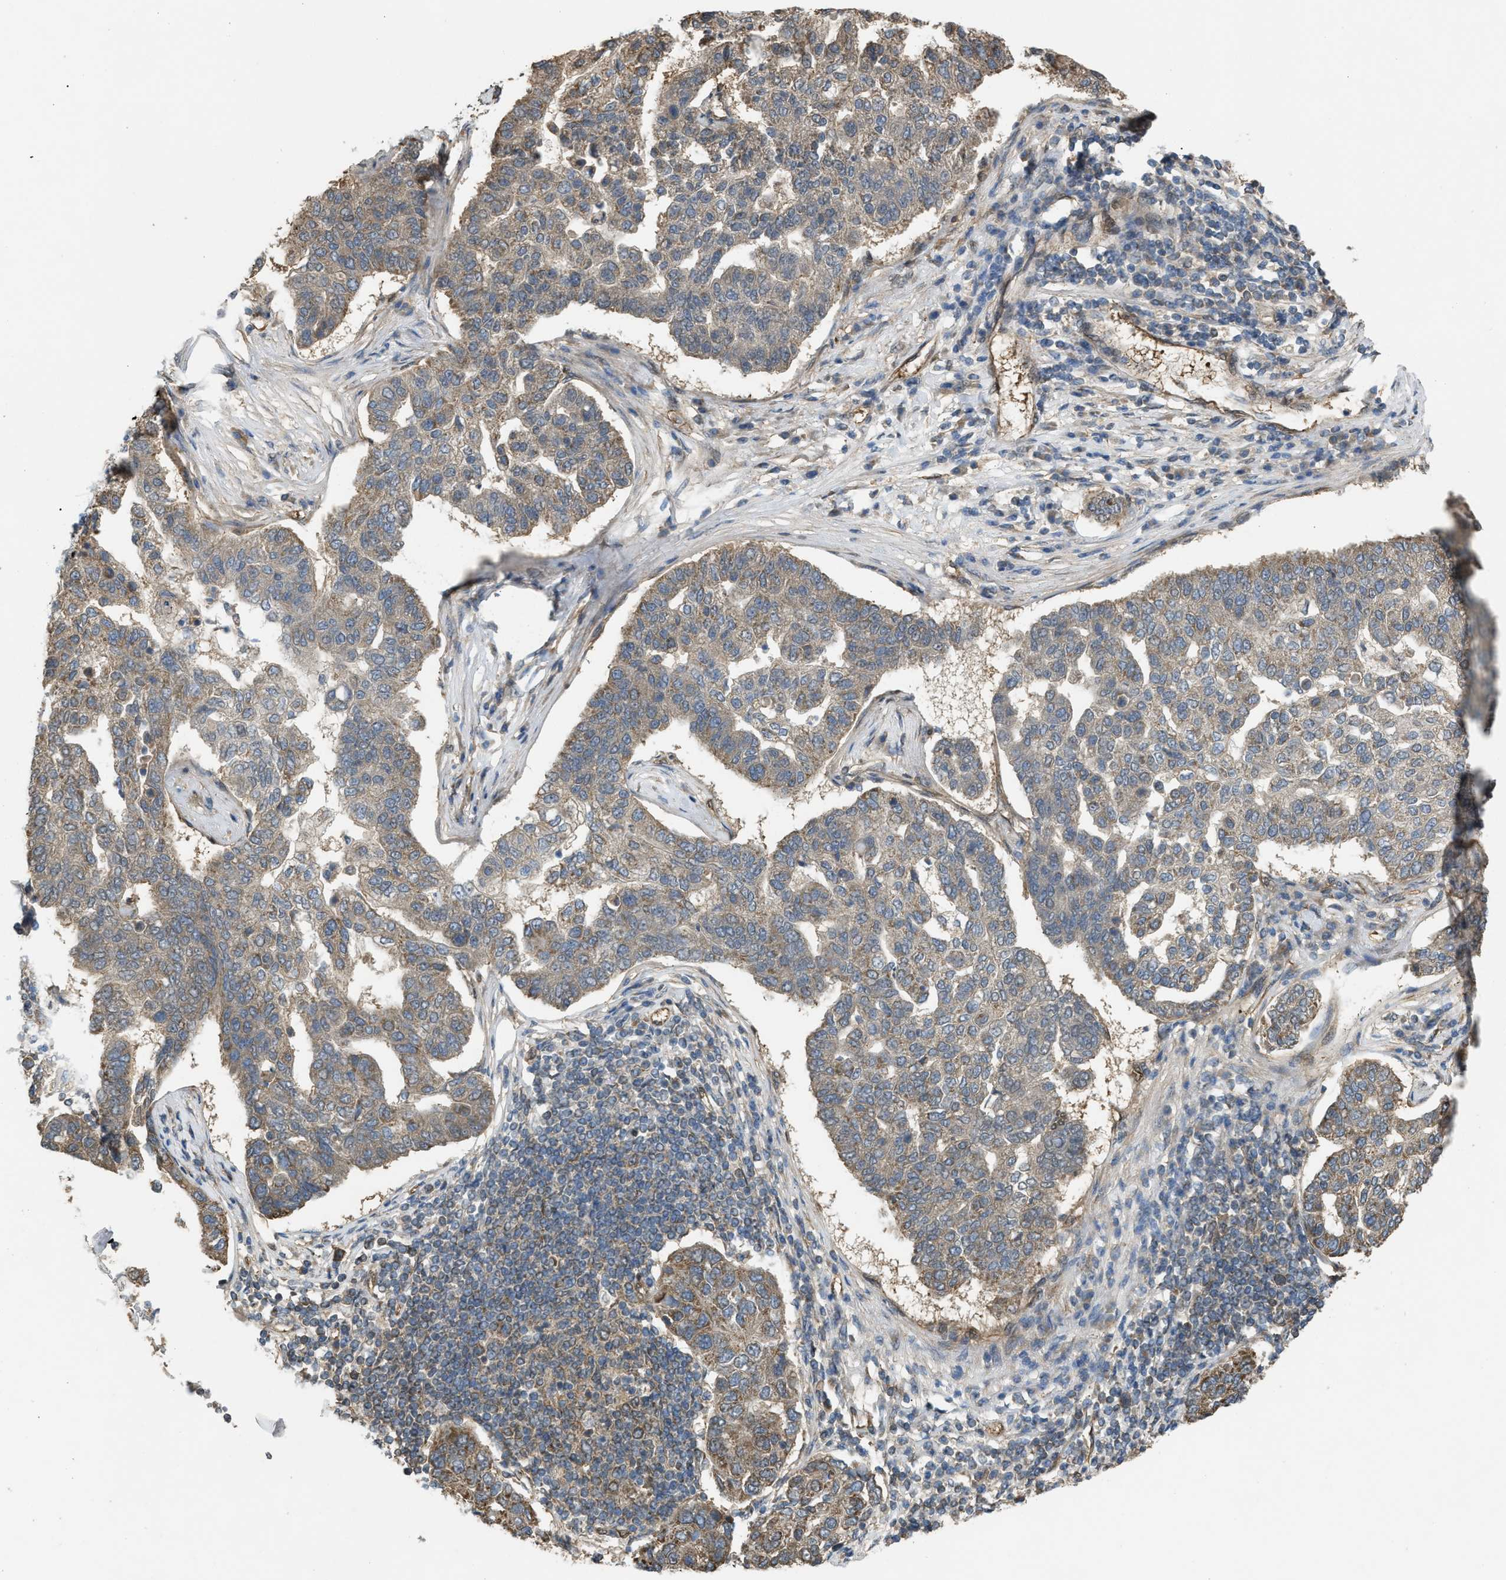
{"staining": {"intensity": "weak", "quantity": "<25%", "location": "cytoplasmic/membranous"}, "tissue": "pancreatic cancer", "cell_type": "Tumor cells", "image_type": "cancer", "snomed": [{"axis": "morphology", "description": "Adenocarcinoma, NOS"}, {"axis": "topography", "description": "Pancreas"}], "caption": "Human pancreatic cancer stained for a protein using immunohistochemistry (IHC) displays no expression in tumor cells.", "gene": "BAG3", "patient": {"sex": "female", "age": 61}}